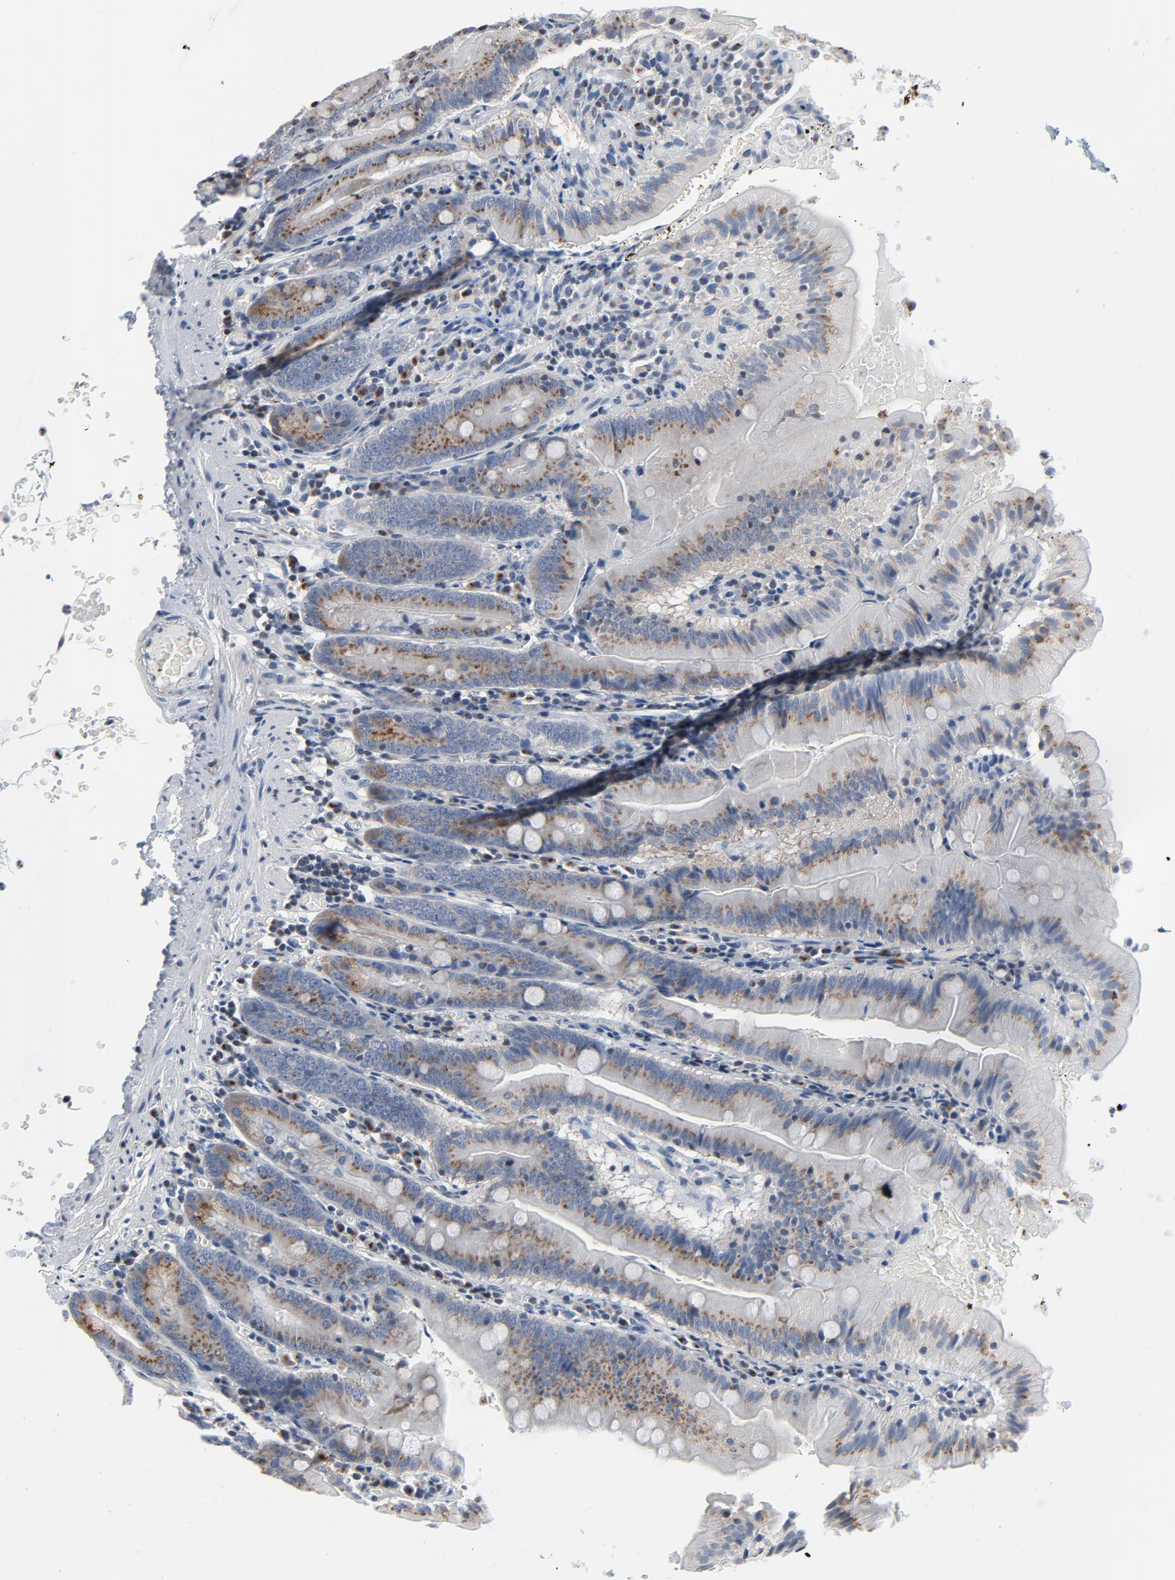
{"staining": {"intensity": "moderate", "quantity": ">75%", "location": "cytoplasmic/membranous"}, "tissue": "small intestine", "cell_type": "Glandular cells", "image_type": "normal", "snomed": [{"axis": "morphology", "description": "Normal tissue, NOS"}, {"axis": "topography", "description": "Small intestine"}], "caption": "Immunohistochemical staining of unremarkable small intestine exhibits moderate cytoplasmic/membranous protein staining in approximately >75% of glandular cells.", "gene": "YIPF6", "patient": {"sex": "male", "age": 71}}